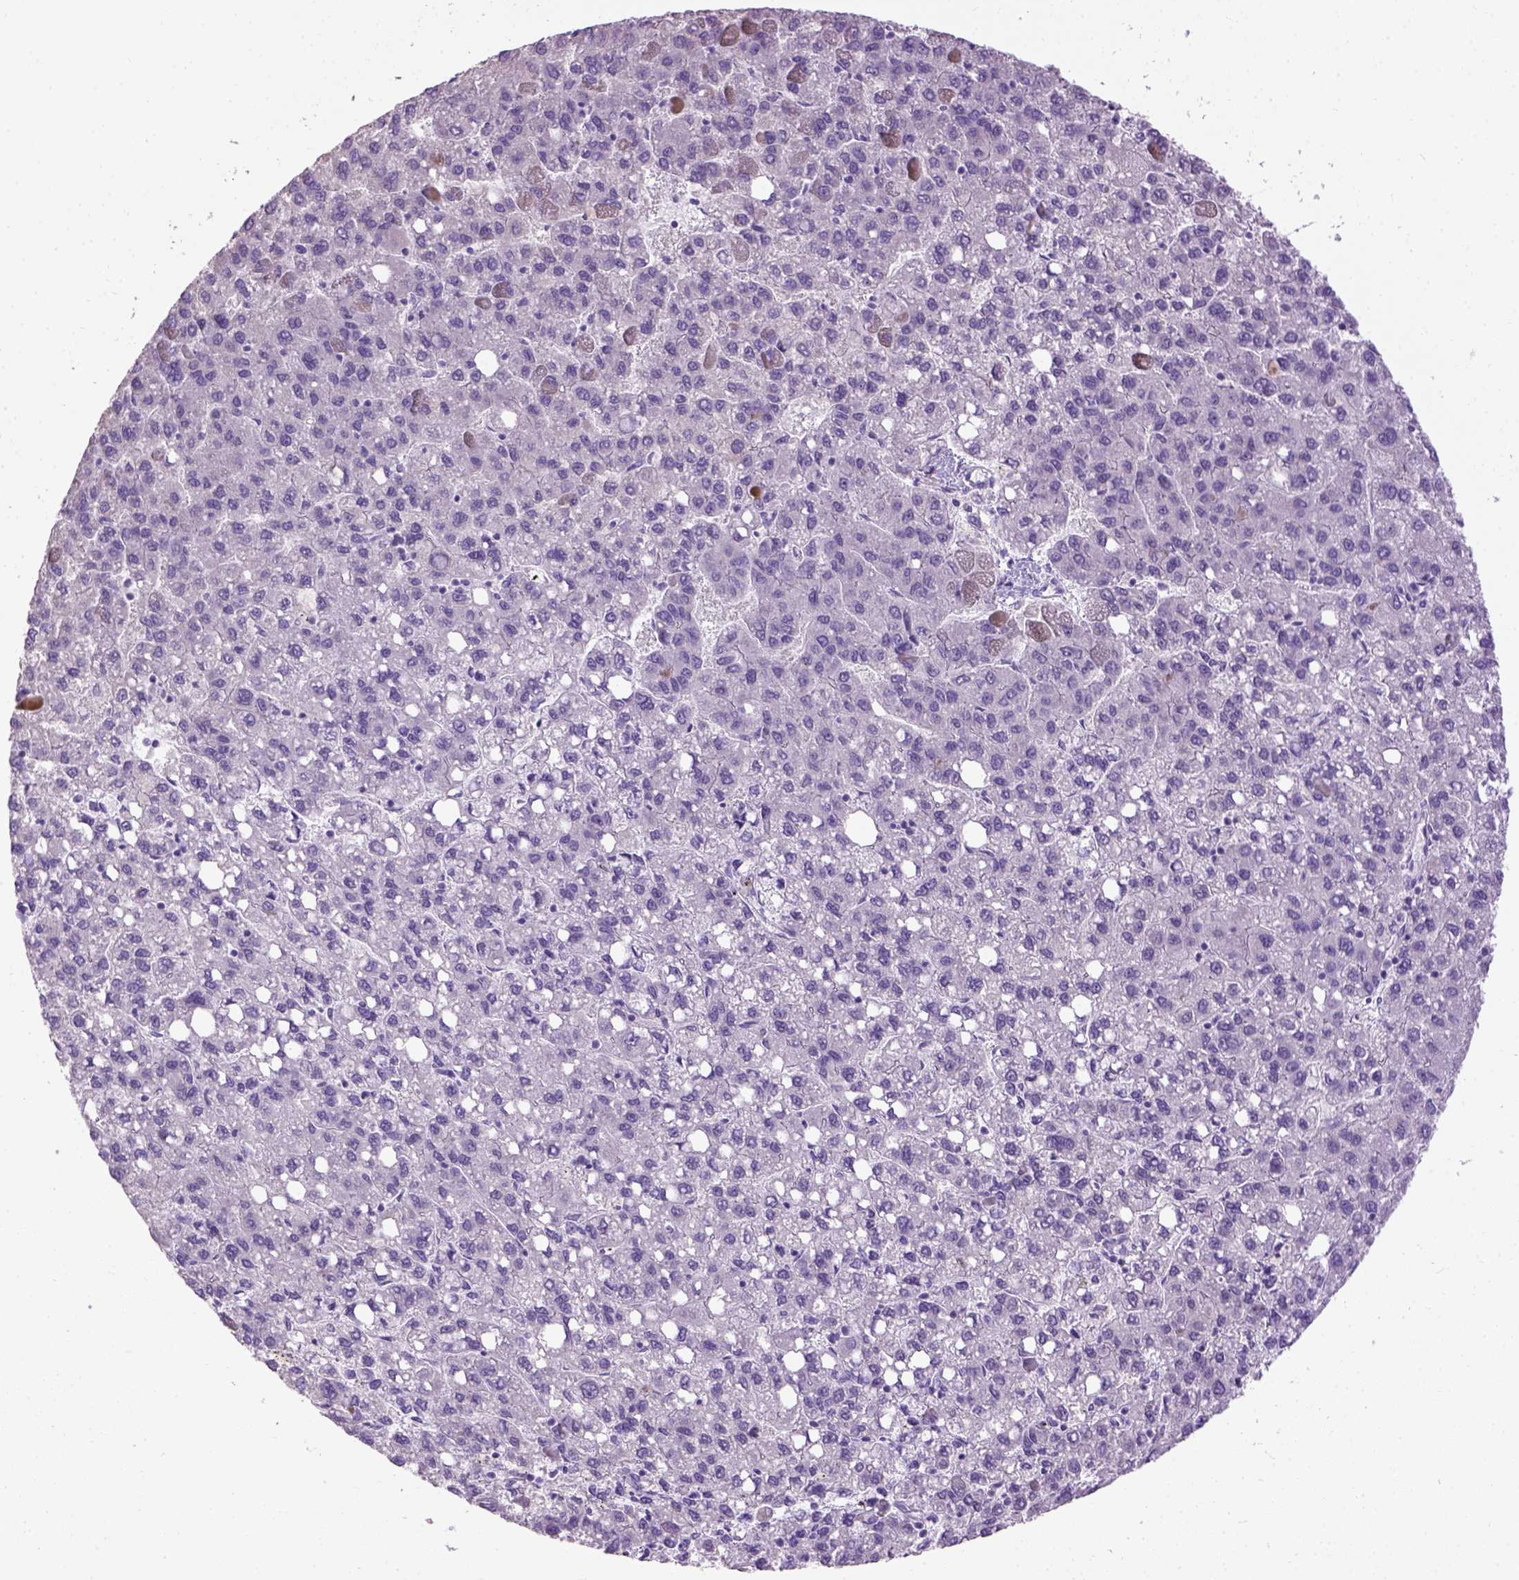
{"staining": {"intensity": "negative", "quantity": "none", "location": "none"}, "tissue": "liver cancer", "cell_type": "Tumor cells", "image_type": "cancer", "snomed": [{"axis": "morphology", "description": "Carcinoma, Hepatocellular, NOS"}, {"axis": "topography", "description": "Liver"}], "caption": "Immunohistochemical staining of liver cancer (hepatocellular carcinoma) shows no significant staining in tumor cells. (DAB immunohistochemistry visualized using brightfield microscopy, high magnification).", "gene": "CYP24A1", "patient": {"sex": "female", "age": 82}}